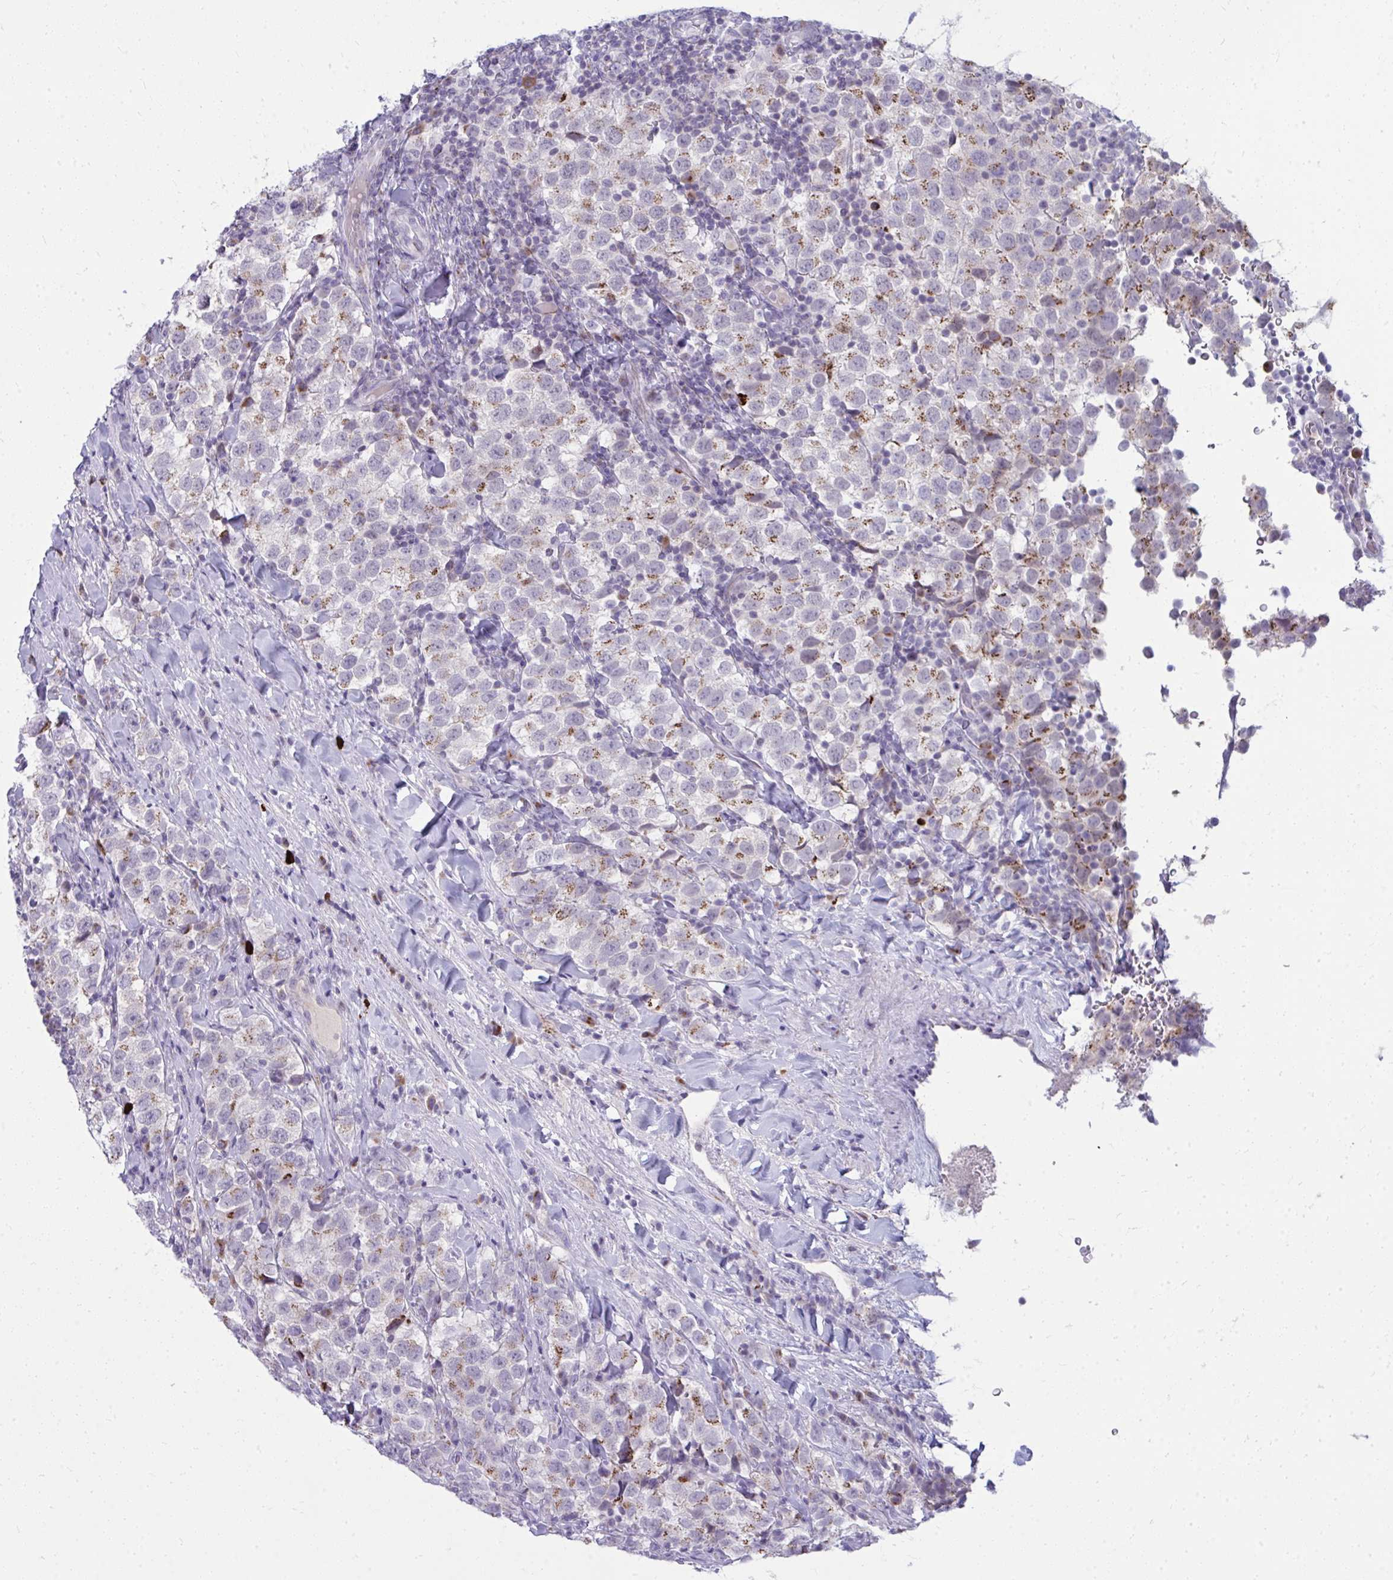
{"staining": {"intensity": "moderate", "quantity": "<25%", "location": "cytoplasmic/membranous"}, "tissue": "testis cancer", "cell_type": "Tumor cells", "image_type": "cancer", "snomed": [{"axis": "morphology", "description": "Seminoma, NOS"}, {"axis": "topography", "description": "Testis"}], "caption": "High-power microscopy captured an immunohistochemistry (IHC) micrograph of seminoma (testis), revealing moderate cytoplasmic/membranous positivity in approximately <25% of tumor cells. (Brightfield microscopy of DAB IHC at high magnification).", "gene": "DTX4", "patient": {"sex": "male", "age": 34}}